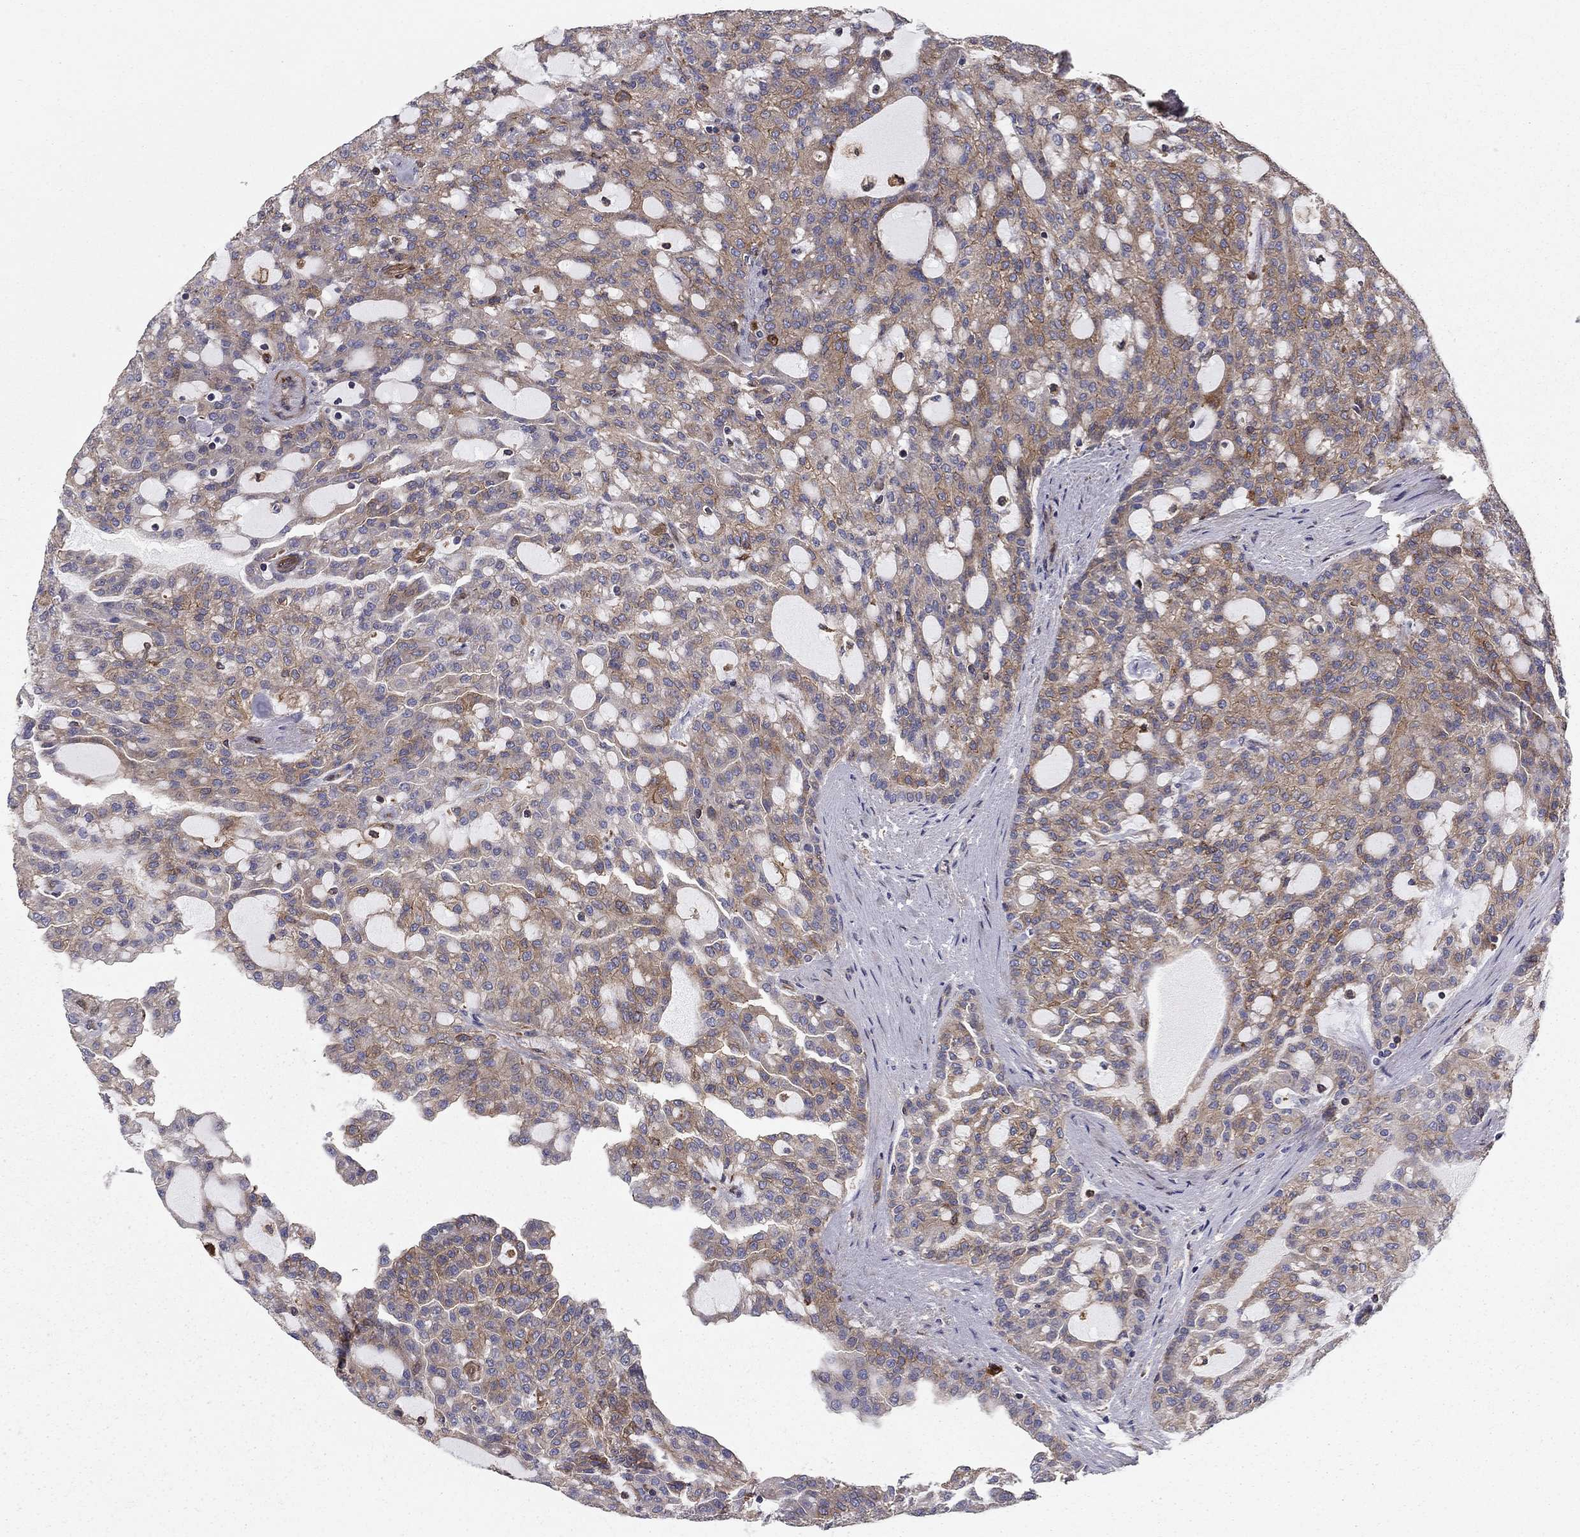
{"staining": {"intensity": "weak", "quantity": "25%-75%", "location": "cytoplasmic/membranous"}, "tissue": "renal cancer", "cell_type": "Tumor cells", "image_type": "cancer", "snomed": [{"axis": "morphology", "description": "Adenocarcinoma, NOS"}, {"axis": "topography", "description": "Kidney"}], "caption": "A brown stain labels weak cytoplasmic/membranous staining of a protein in renal adenocarcinoma tumor cells.", "gene": "EHBP1L1", "patient": {"sex": "male", "age": 63}}